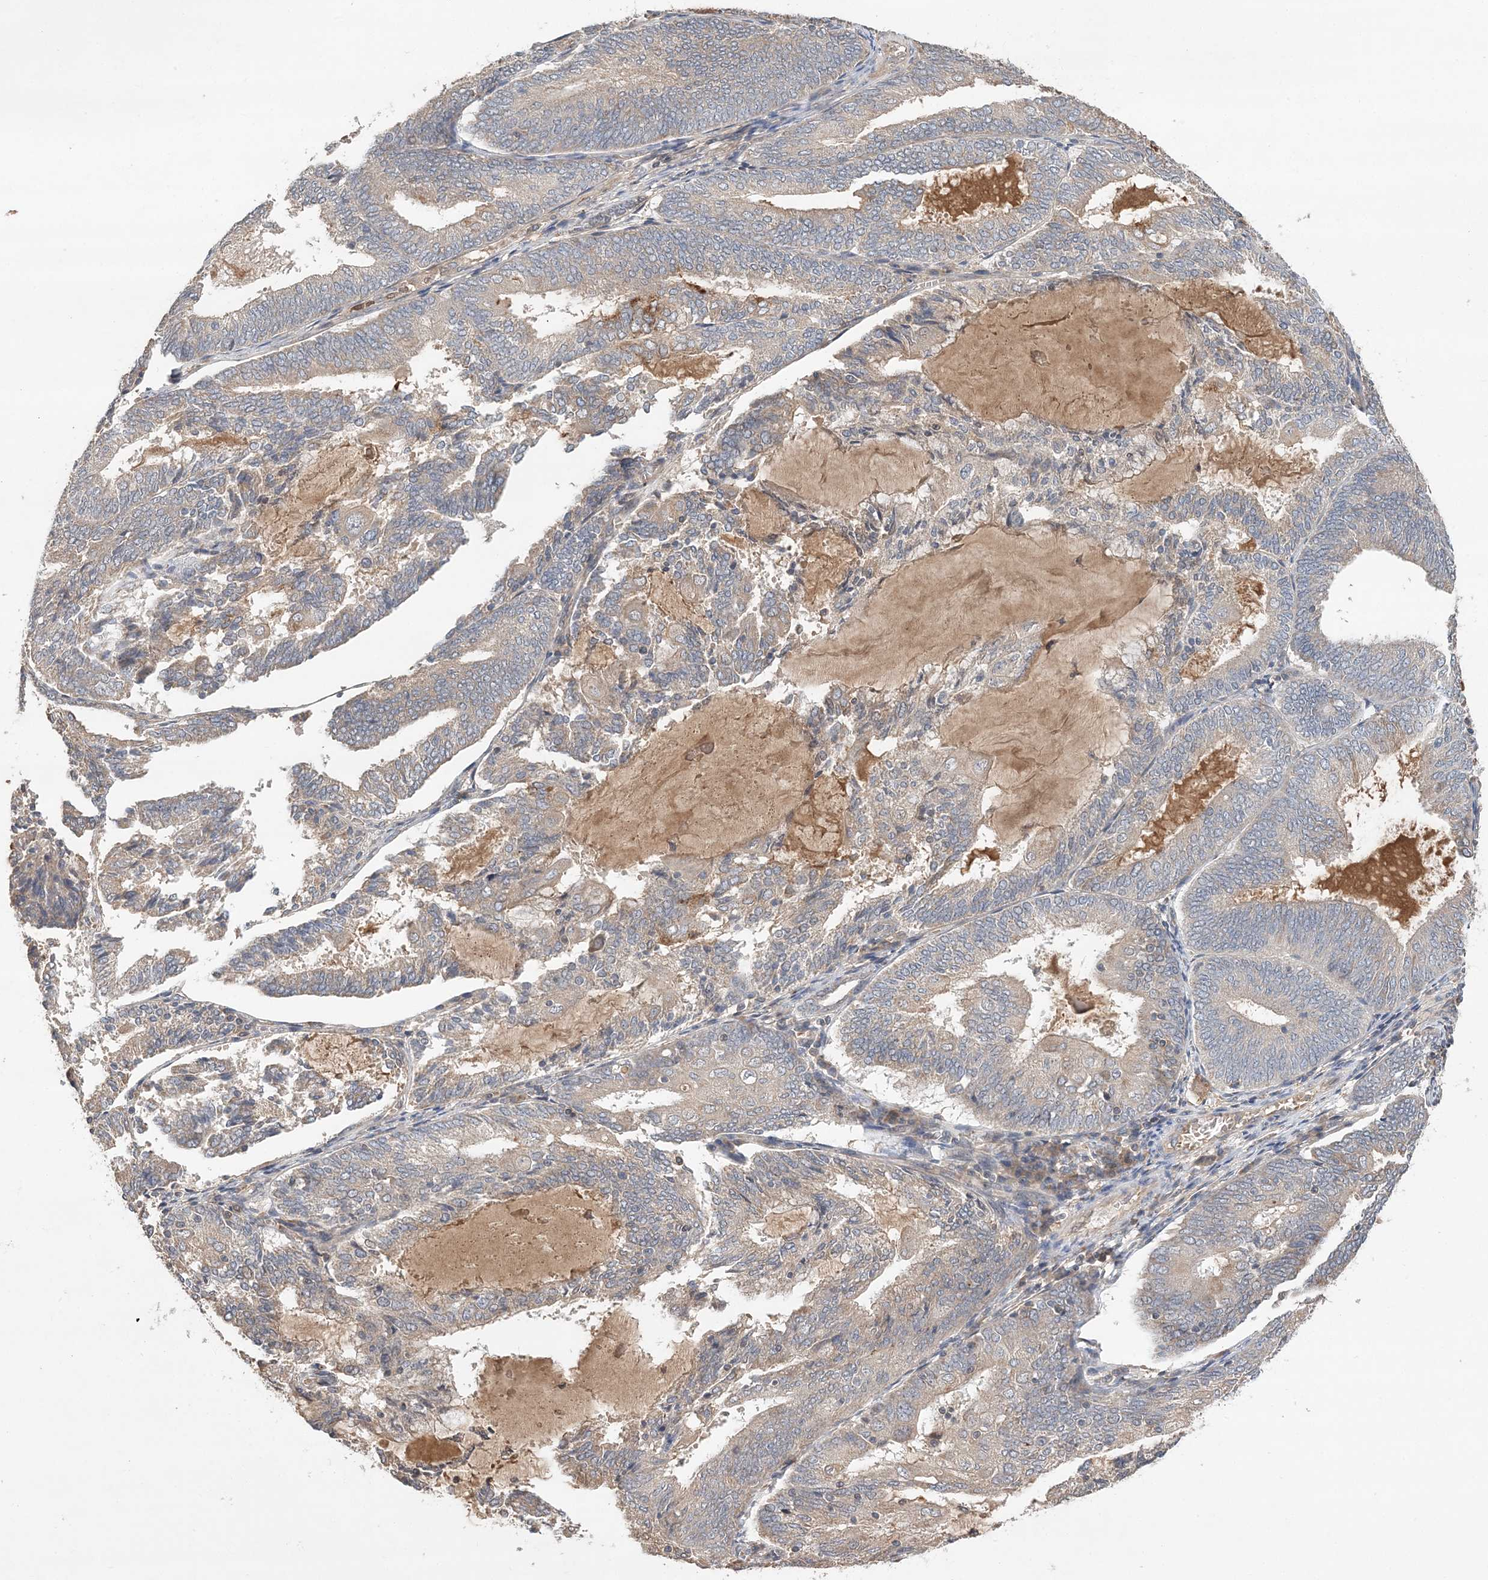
{"staining": {"intensity": "negative", "quantity": "none", "location": "none"}, "tissue": "endometrial cancer", "cell_type": "Tumor cells", "image_type": "cancer", "snomed": [{"axis": "morphology", "description": "Adenocarcinoma, NOS"}, {"axis": "topography", "description": "Endometrium"}], "caption": "Immunohistochemical staining of human endometrial adenocarcinoma displays no significant expression in tumor cells.", "gene": "SYCP3", "patient": {"sex": "female", "age": 81}}